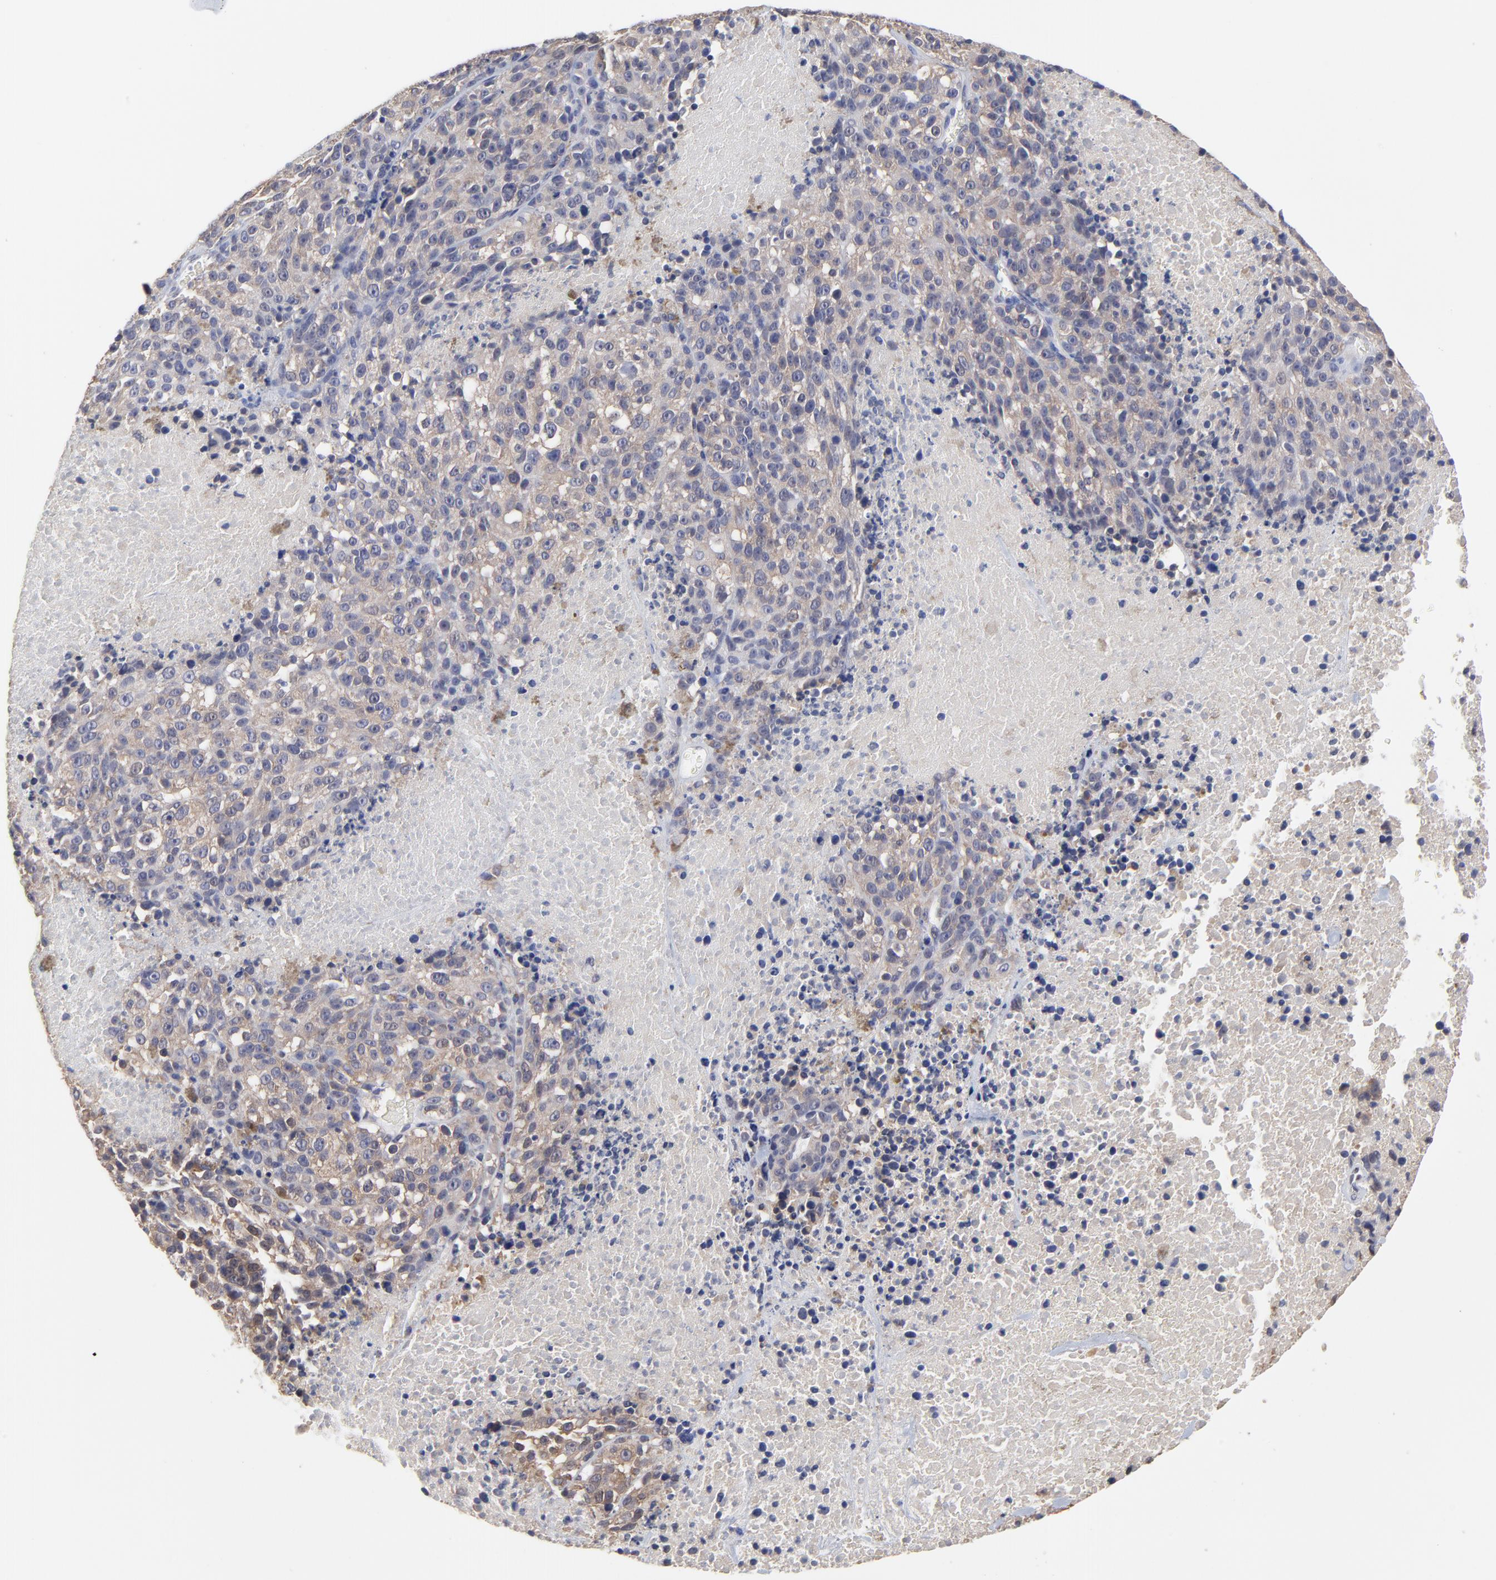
{"staining": {"intensity": "weak", "quantity": "<25%", "location": "cytoplasmic/membranous"}, "tissue": "melanoma", "cell_type": "Tumor cells", "image_type": "cancer", "snomed": [{"axis": "morphology", "description": "Malignant melanoma, Metastatic site"}, {"axis": "topography", "description": "Cerebral cortex"}], "caption": "This is an immunohistochemistry photomicrograph of human malignant melanoma (metastatic site). There is no expression in tumor cells.", "gene": "CCT2", "patient": {"sex": "female", "age": 52}}